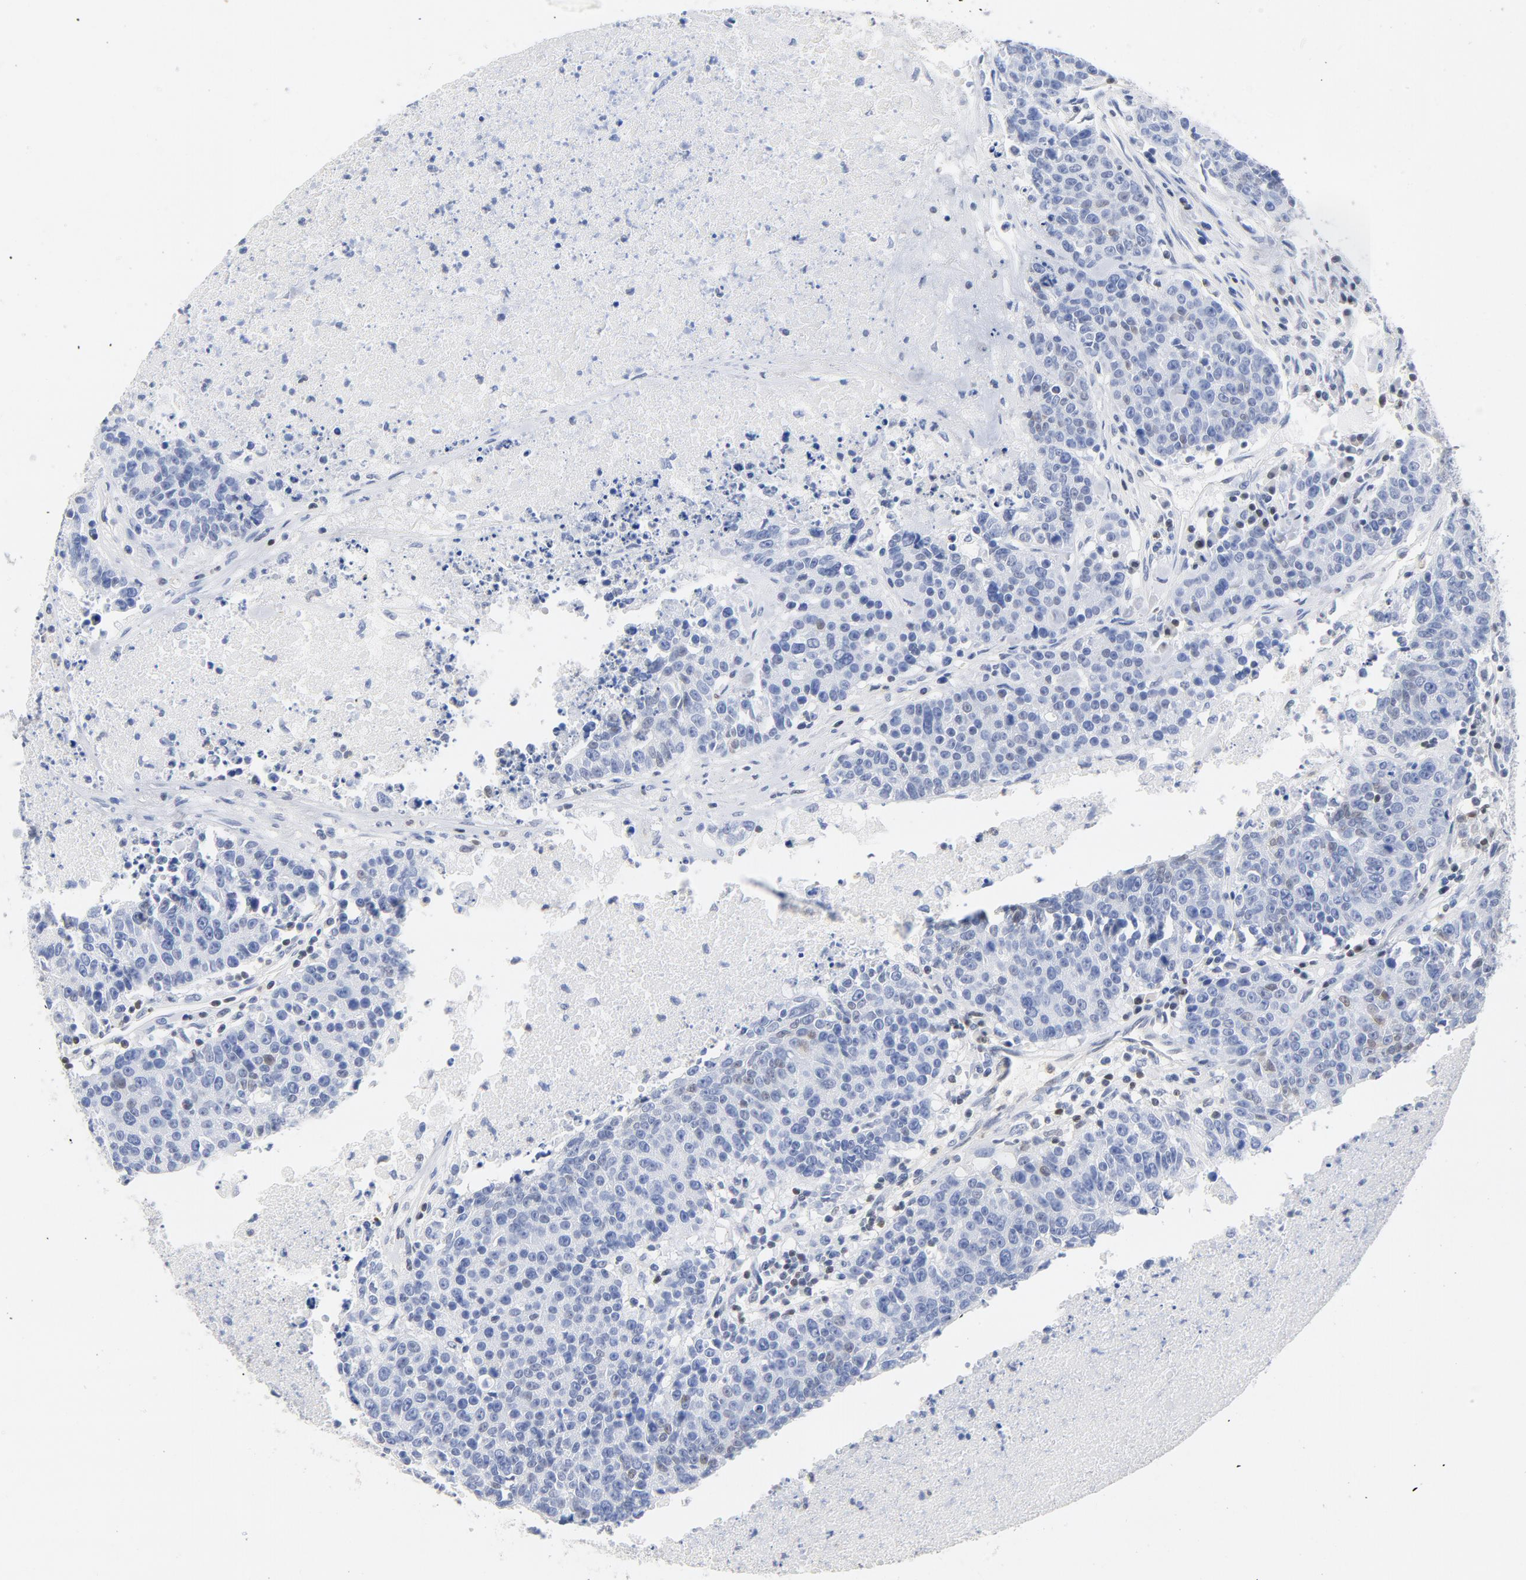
{"staining": {"intensity": "weak", "quantity": "<25%", "location": "nuclear"}, "tissue": "colorectal cancer", "cell_type": "Tumor cells", "image_type": "cancer", "snomed": [{"axis": "morphology", "description": "Adenocarcinoma, NOS"}, {"axis": "topography", "description": "Colon"}], "caption": "Photomicrograph shows no significant protein positivity in tumor cells of colorectal cancer.", "gene": "CDKN1B", "patient": {"sex": "female", "age": 53}}